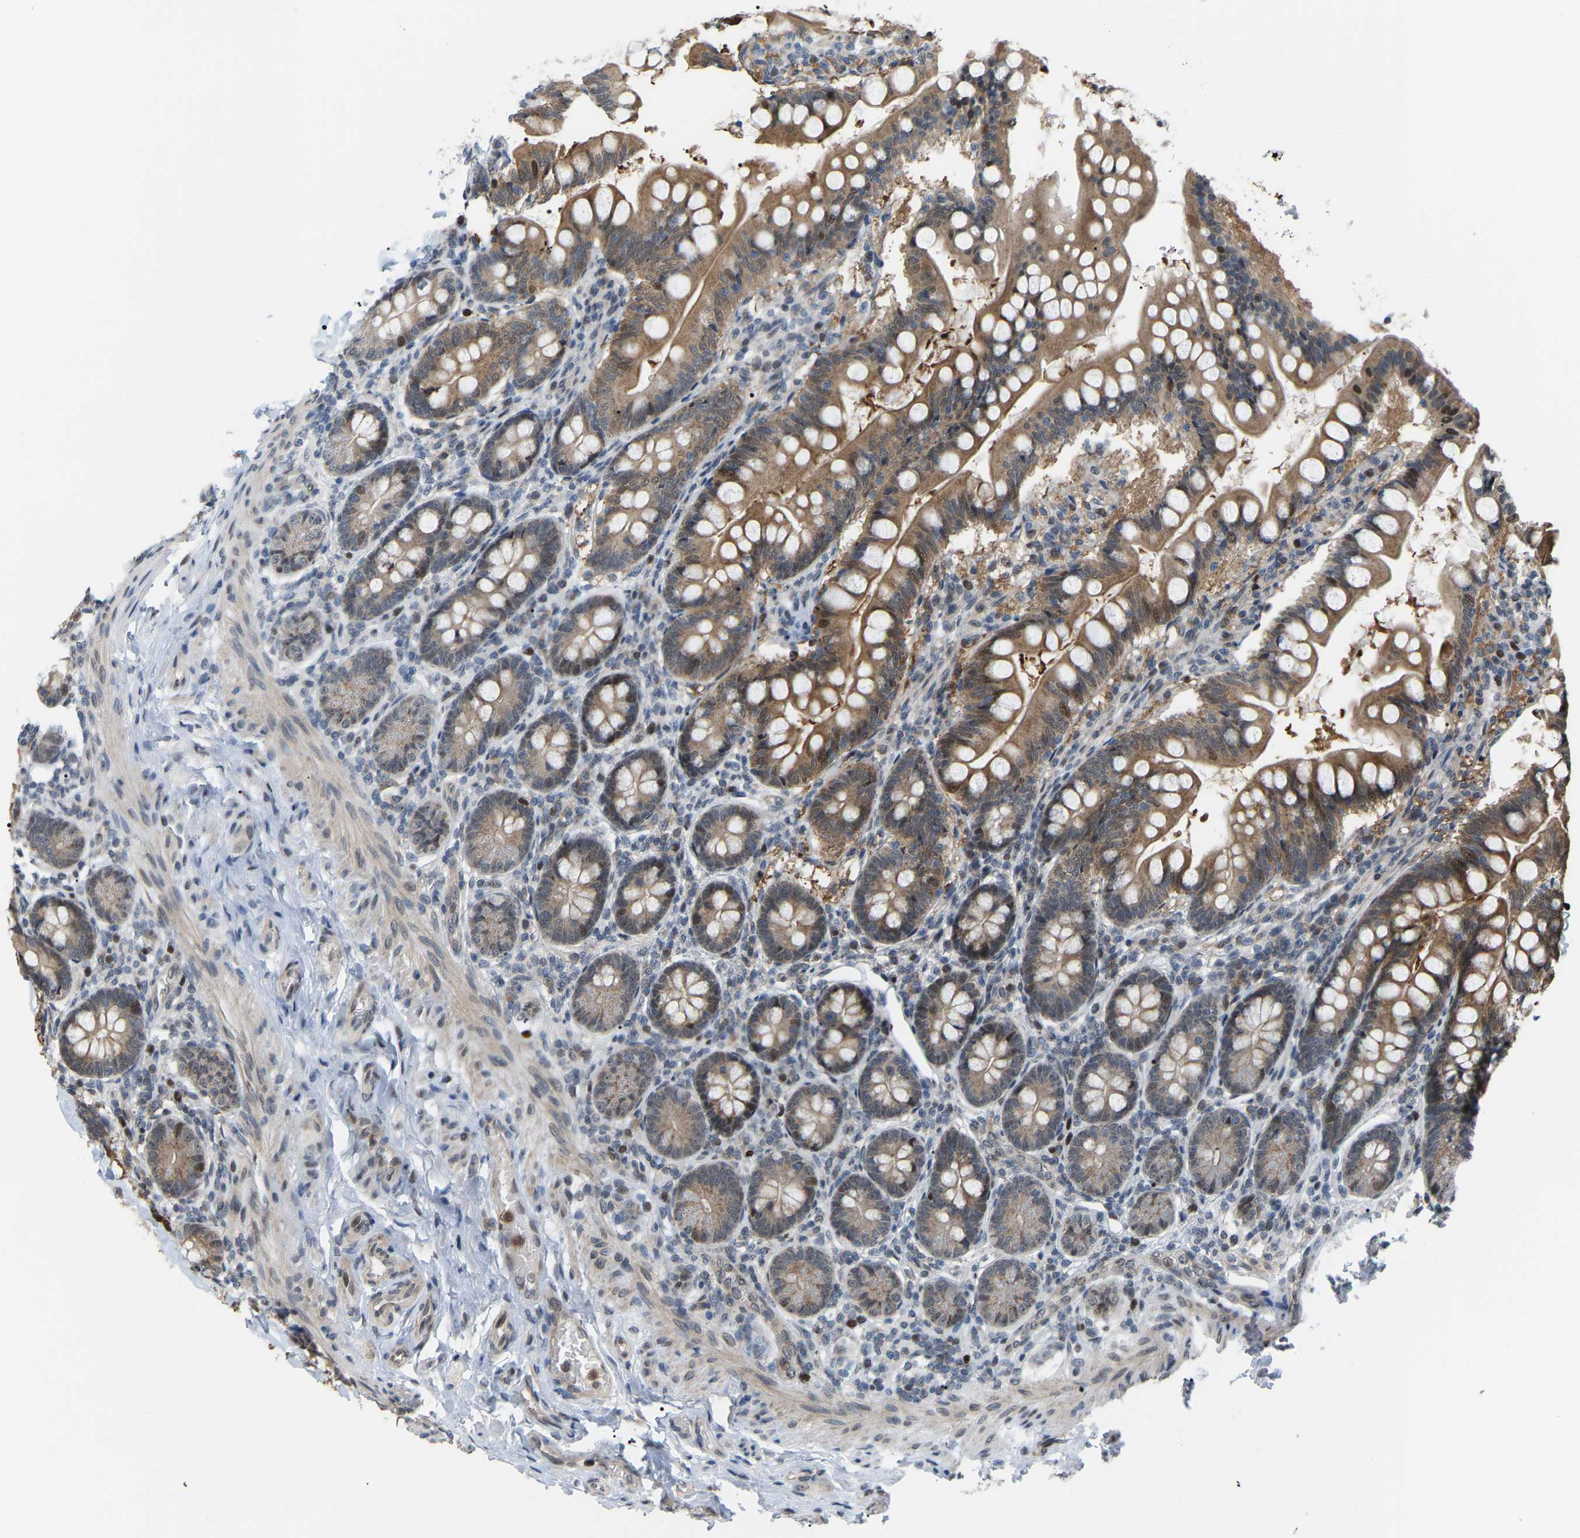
{"staining": {"intensity": "strong", "quantity": ">75%", "location": "cytoplasmic/membranous"}, "tissue": "small intestine", "cell_type": "Glandular cells", "image_type": "normal", "snomed": [{"axis": "morphology", "description": "Normal tissue, NOS"}, {"axis": "topography", "description": "Small intestine"}], "caption": "Protein analysis of normal small intestine demonstrates strong cytoplasmic/membranous staining in approximately >75% of glandular cells. (Brightfield microscopy of DAB IHC at high magnification).", "gene": "CROT", "patient": {"sex": "male", "age": 7}}